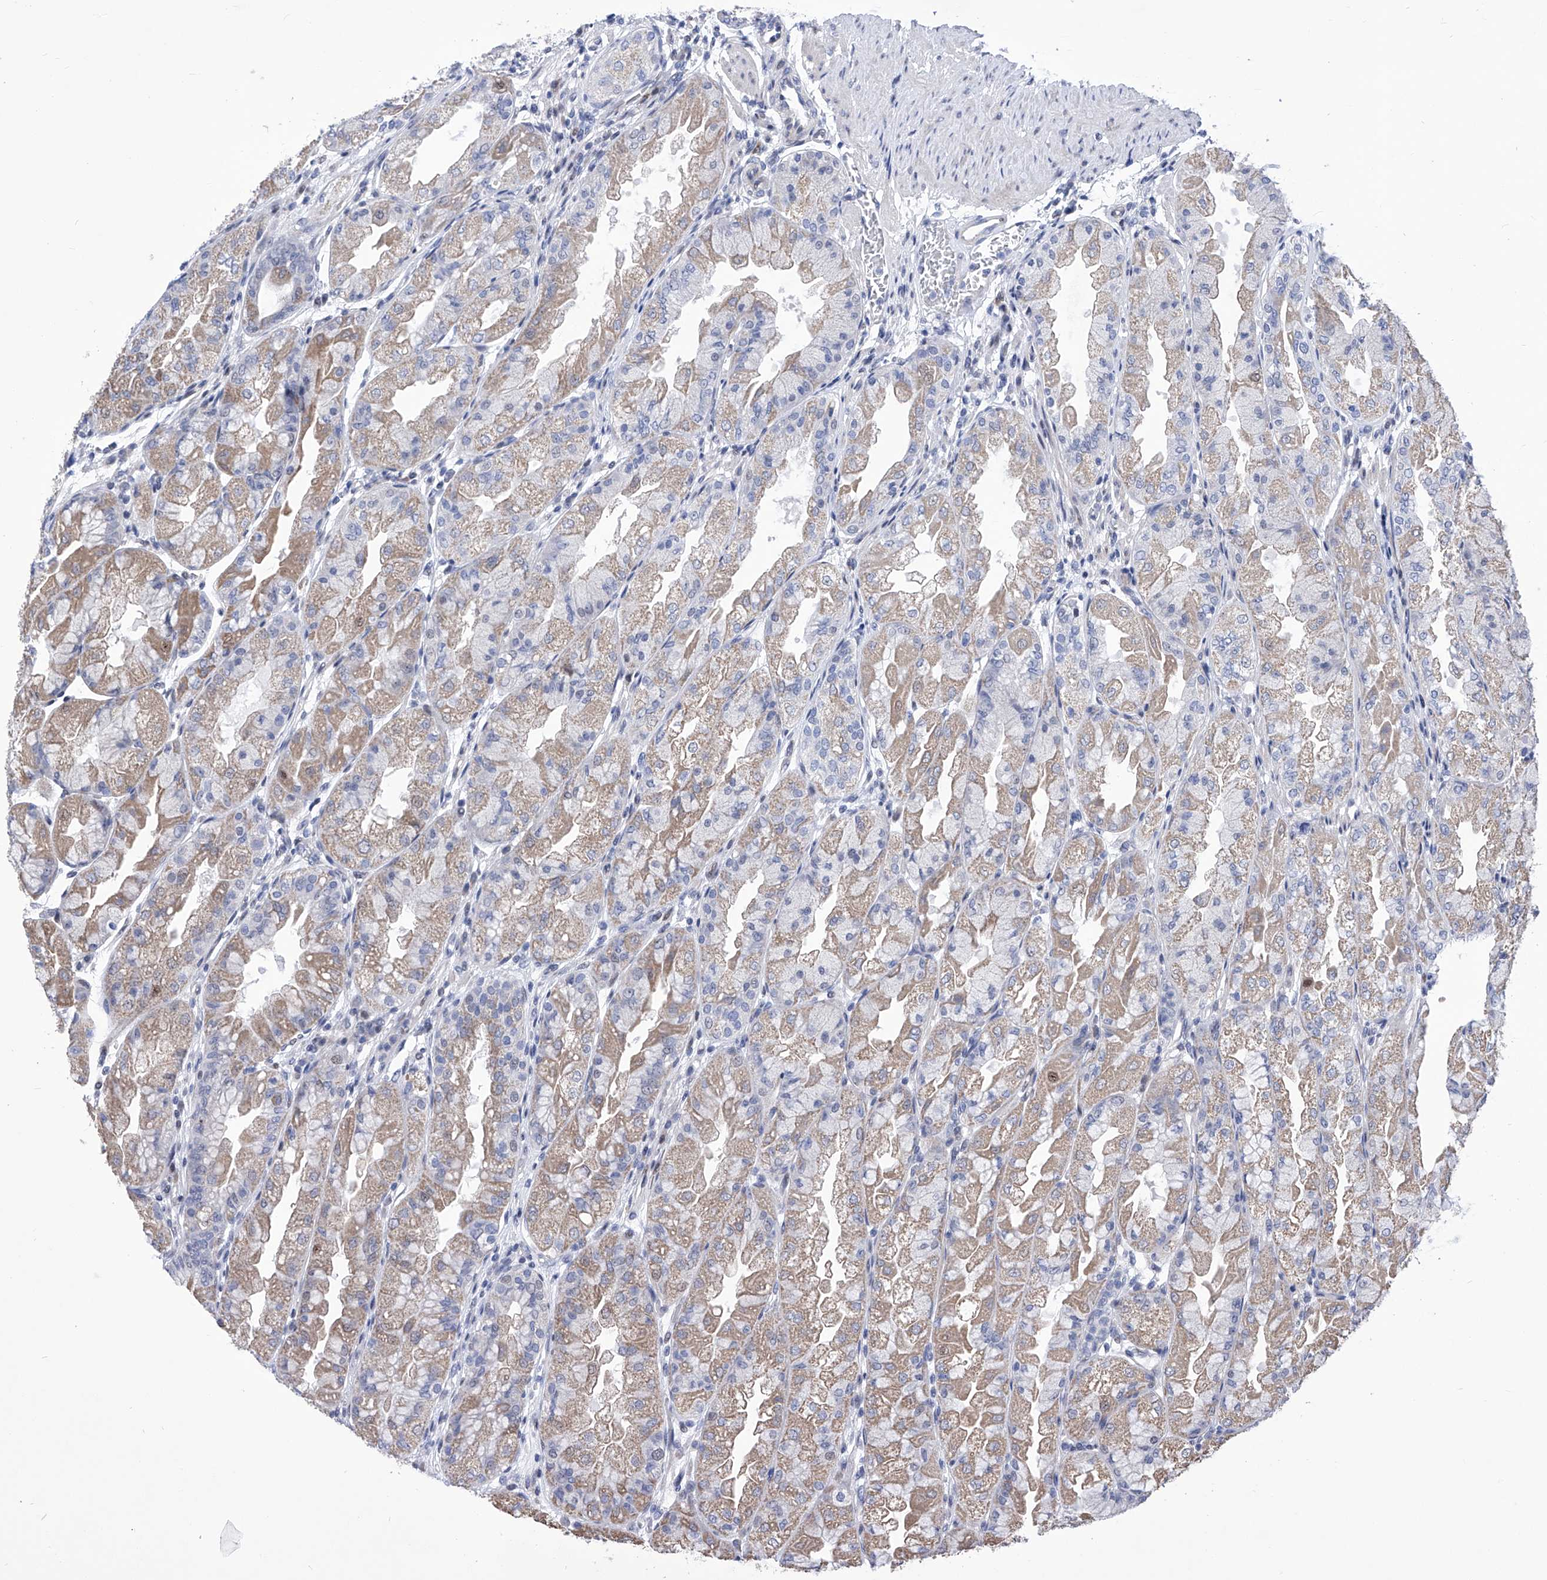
{"staining": {"intensity": "weak", "quantity": "25%-75%", "location": "cytoplasmic/membranous,nuclear"}, "tissue": "stomach", "cell_type": "Glandular cells", "image_type": "normal", "snomed": [{"axis": "morphology", "description": "Normal tissue, NOS"}, {"axis": "topography", "description": "Stomach, upper"}], "caption": "Normal stomach displays weak cytoplasmic/membranous,nuclear positivity in about 25%-75% of glandular cells, visualized by immunohistochemistry.", "gene": "NUFIP1", "patient": {"sex": "male", "age": 47}}